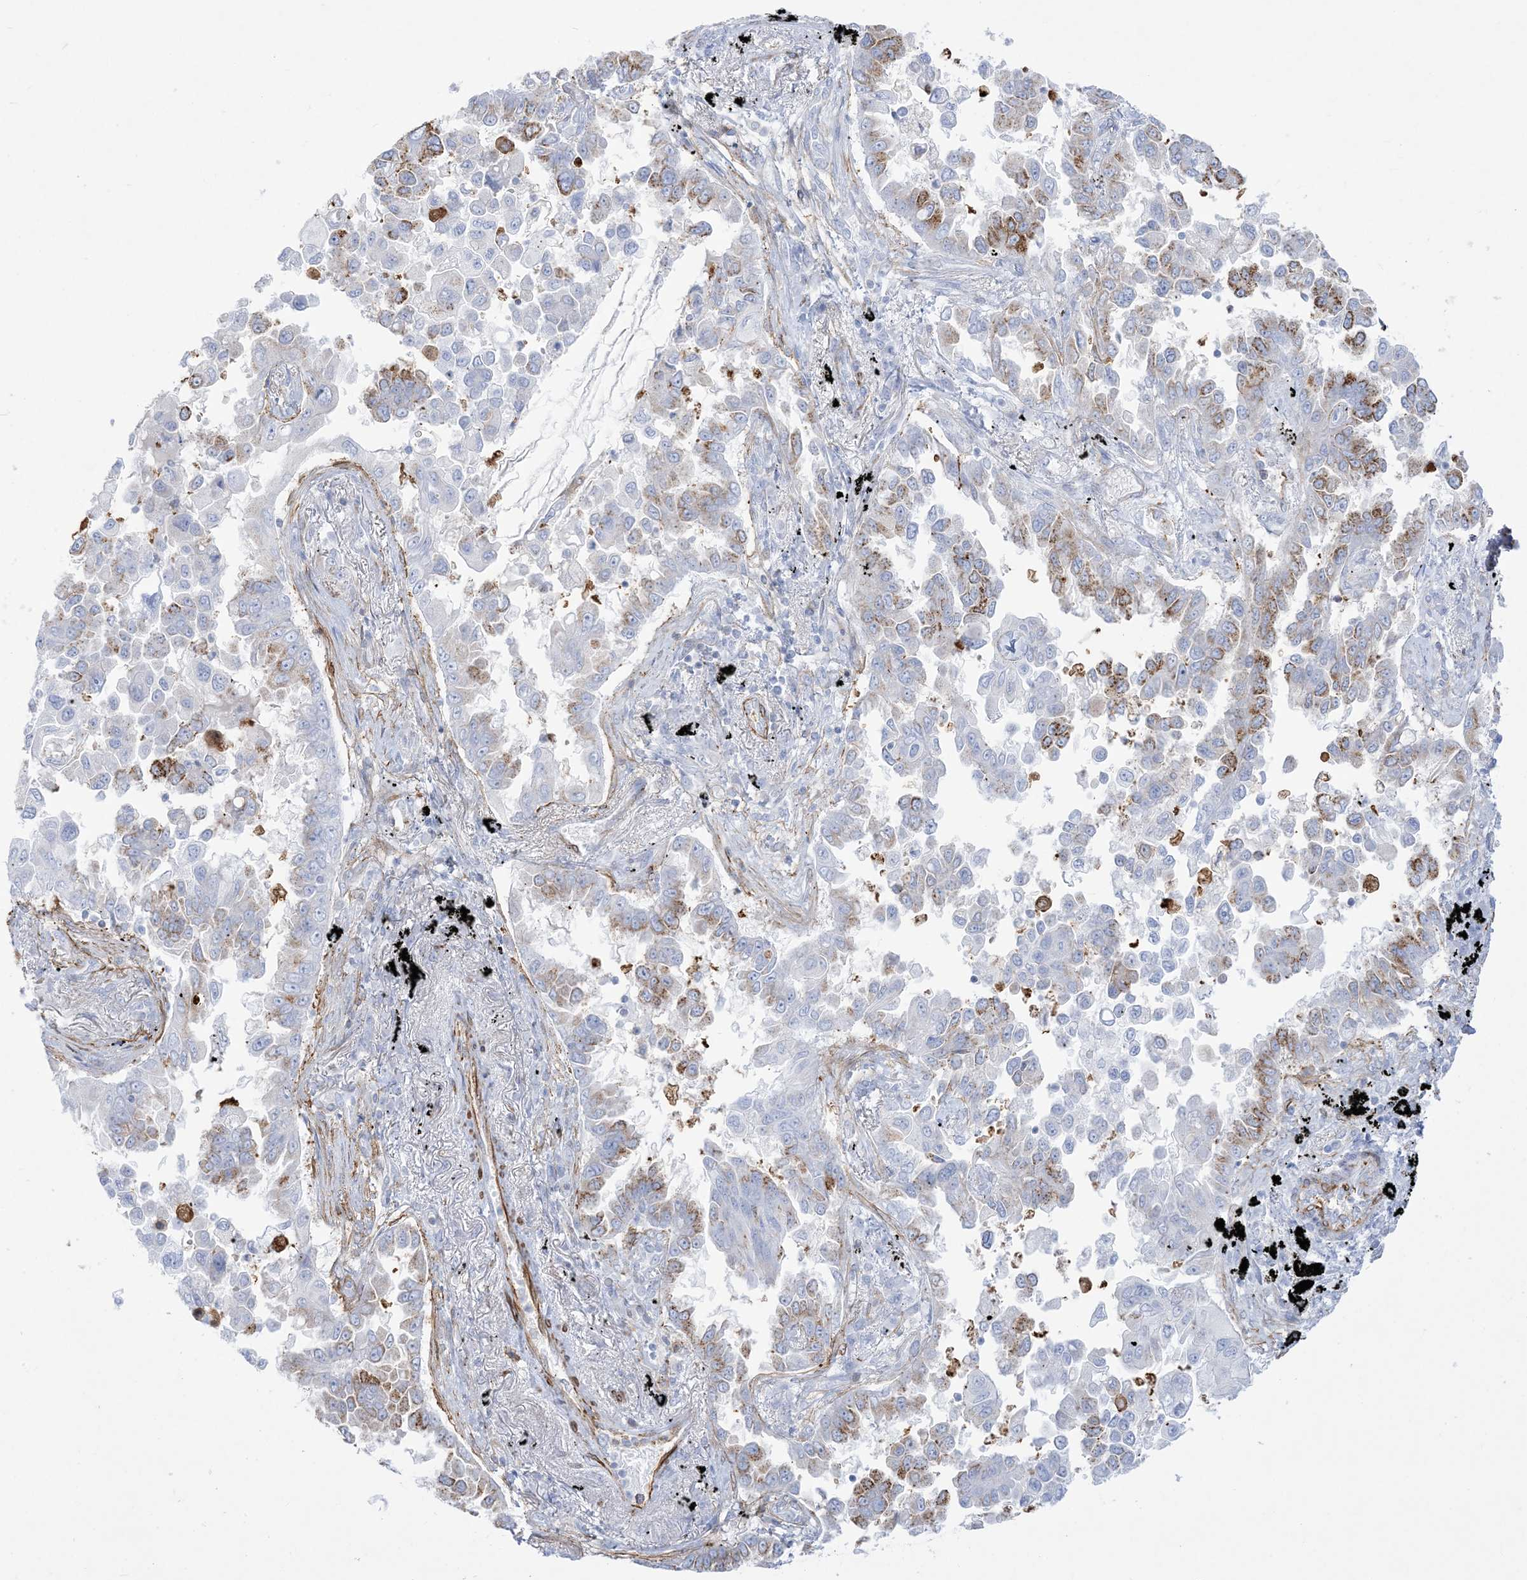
{"staining": {"intensity": "moderate", "quantity": "<25%", "location": "cytoplasmic/membranous"}, "tissue": "lung cancer", "cell_type": "Tumor cells", "image_type": "cancer", "snomed": [{"axis": "morphology", "description": "Adenocarcinoma, NOS"}, {"axis": "topography", "description": "Lung"}], "caption": "A brown stain labels moderate cytoplasmic/membranous expression of a protein in lung cancer tumor cells.", "gene": "B3GNT7", "patient": {"sex": "female", "age": 67}}